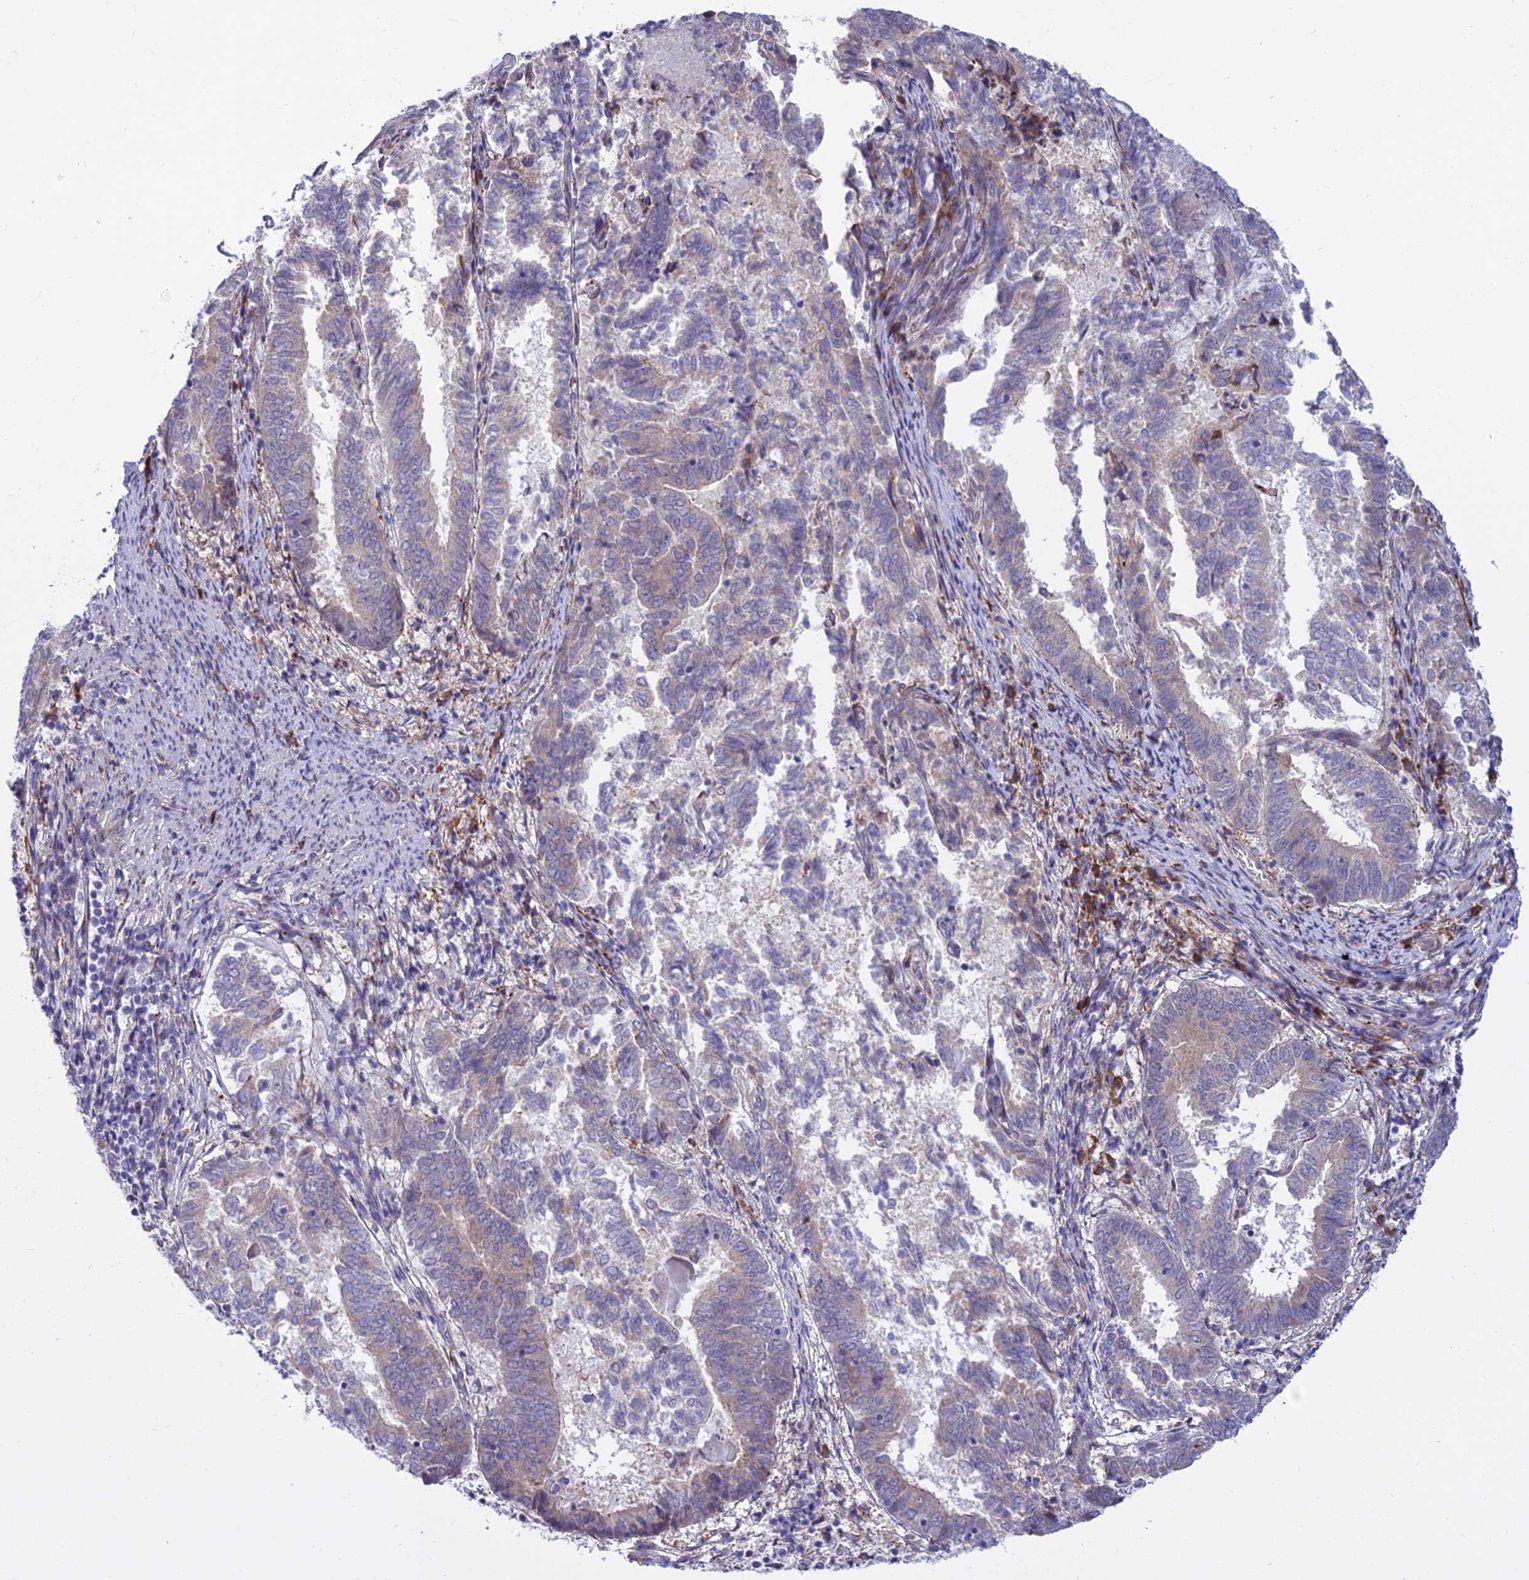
{"staining": {"intensity": "weak", "quantity": "<25%", "location": "cytoplasmic/membranous"}, "tissue": "endometrial cancer", "cell_type": "Tumor cells", "image_type": "cancer", "snomed": [{"axis": "morphology", "description": "Adenocarcinoma, NOS"}, {"axis": "topography", "description": "Endometrium"}], "caption": "Protein analysis of endometrial cancer reveals no significant positivity in tumor cells.", "gene": "NEURL2", "patient": {"sex": "female", "age": 80}}